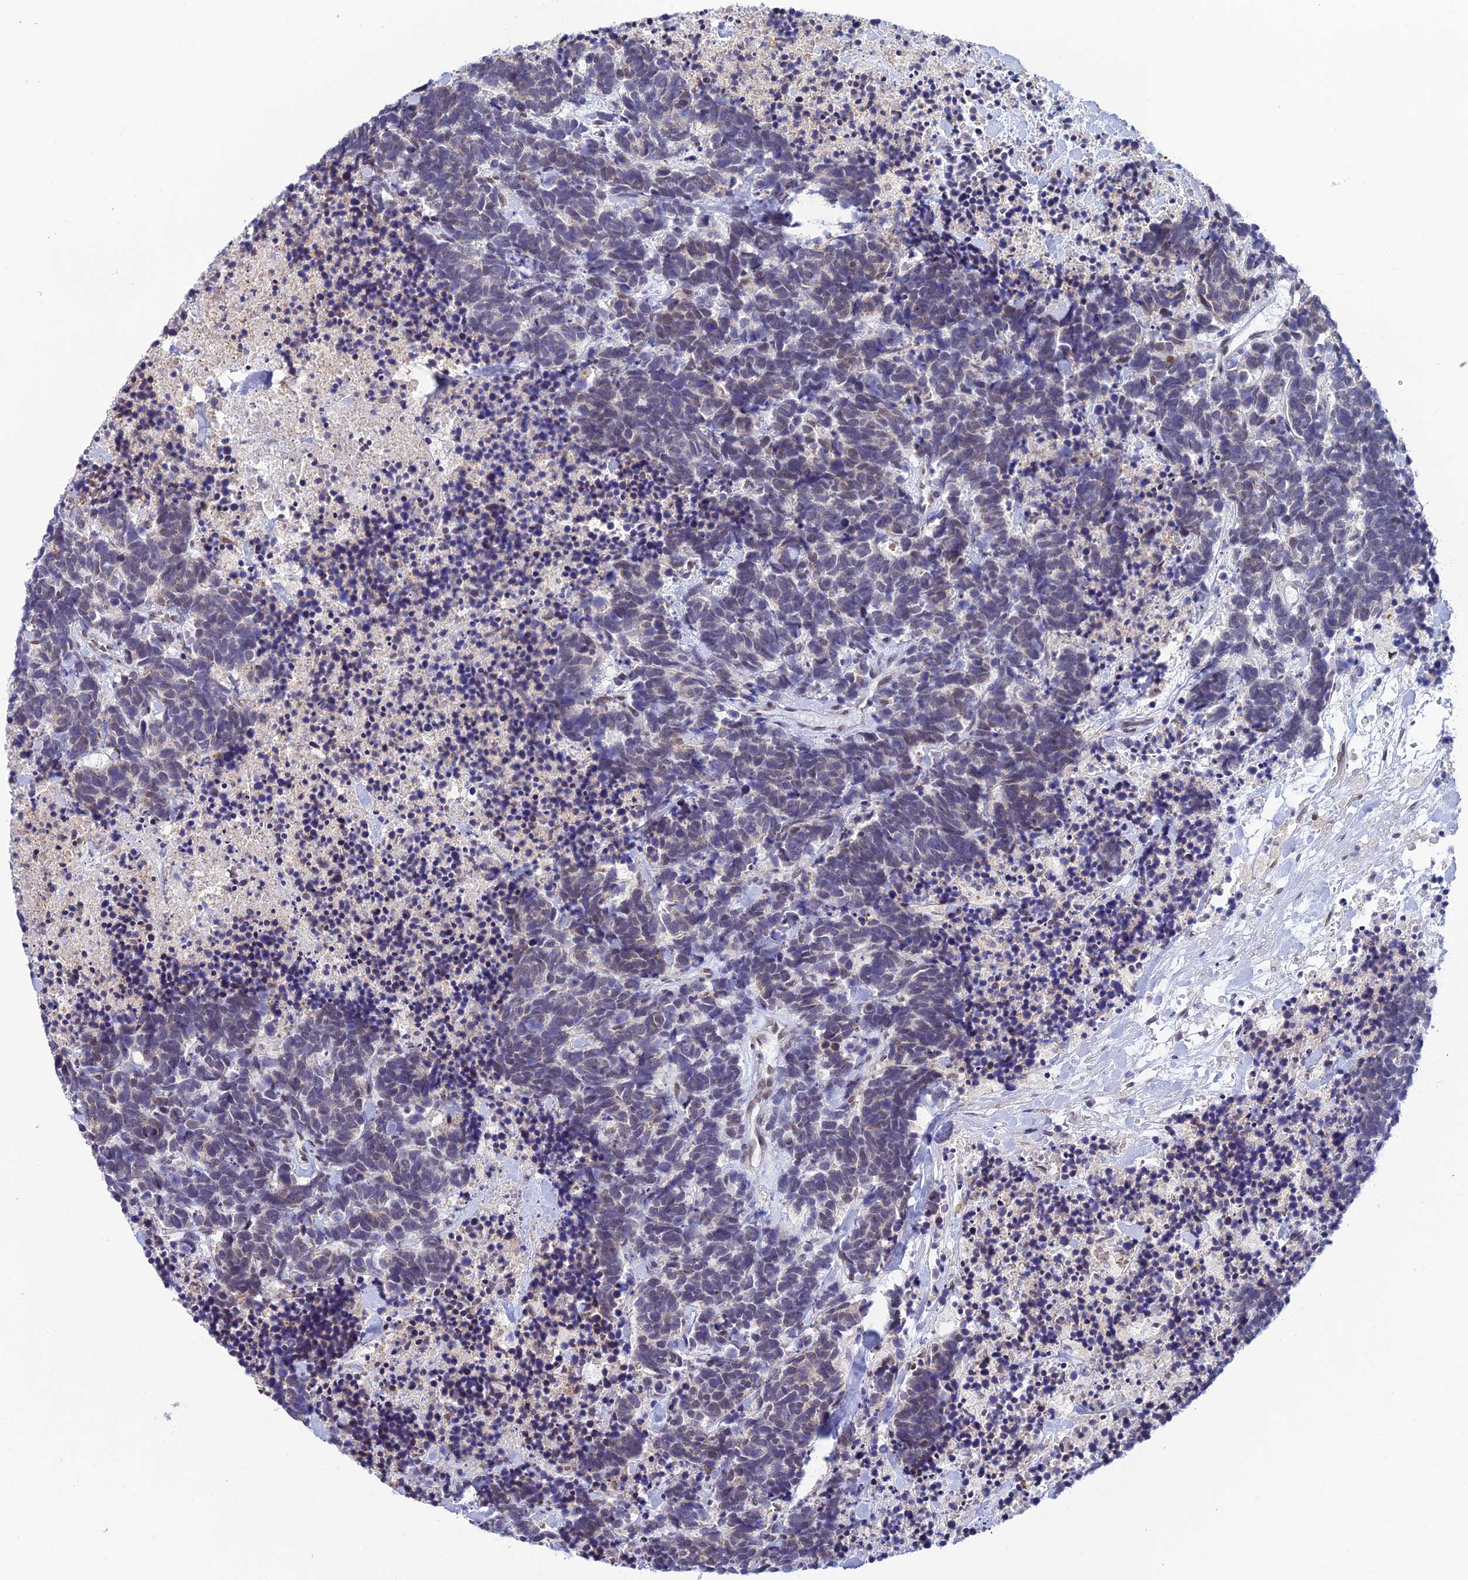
{"staining": {"intensity": "weak", "quantity": "<25%", "location": "nuclear"}, "tissue": "carcinoid", "cell_type": "Tumor cells", "image_type": "cancer", "snomed": [{"axis": "morphology", "description": "Carcinoma, NOS"}, {"axis": "morphology", "description": "Carcinoid, malignant, NOS"}, {"axis": "topography", "description": "Prostate"}], "caption": "Tumor cells show no significant protein staining in carcinoma.", "gene": "C2orf49", "patient": {"sex": "male", "age": 57}}